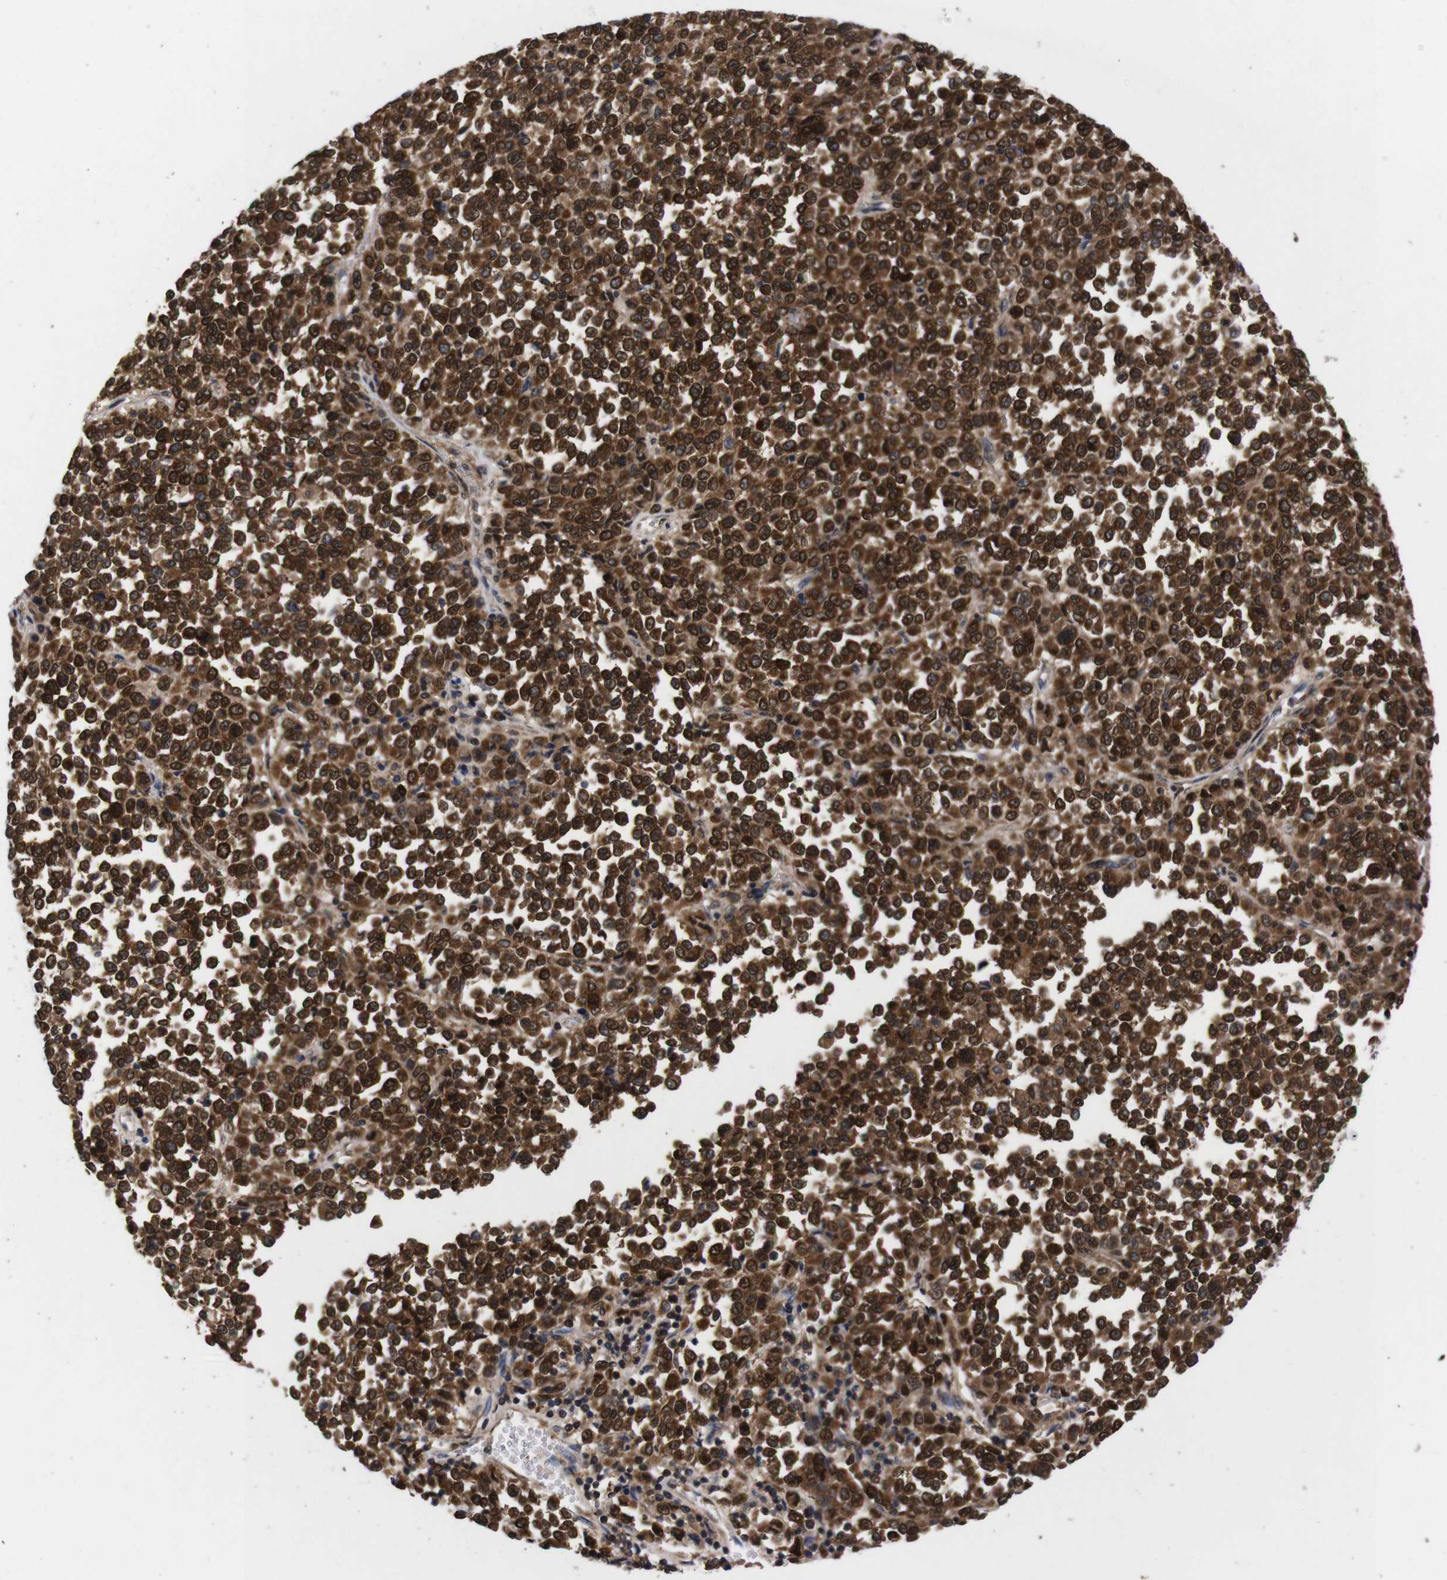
{"staining": {"intensity": "strong", "quantity": ">75%", "location": "cytoplasmic/membranous,nuclear"}, "tissue": "melanoma", "cell_type": "Tumor cells", "image_type": "cancer", "snomed": [{"axis": "morphology", "description": "Malignant melanoma, Metastatic site"}, {"axis": "topography", "description": "Pancreas"}], "caption": "Malignant melanoma (metastatic site) stained with a brown dye exhibits strong cytoplasmic/membranous and nuclear positive positivity in approximately >75% of tumor cells.", "gene": "UBQLN2", "patient": {"sex": "female", "age": 30}}